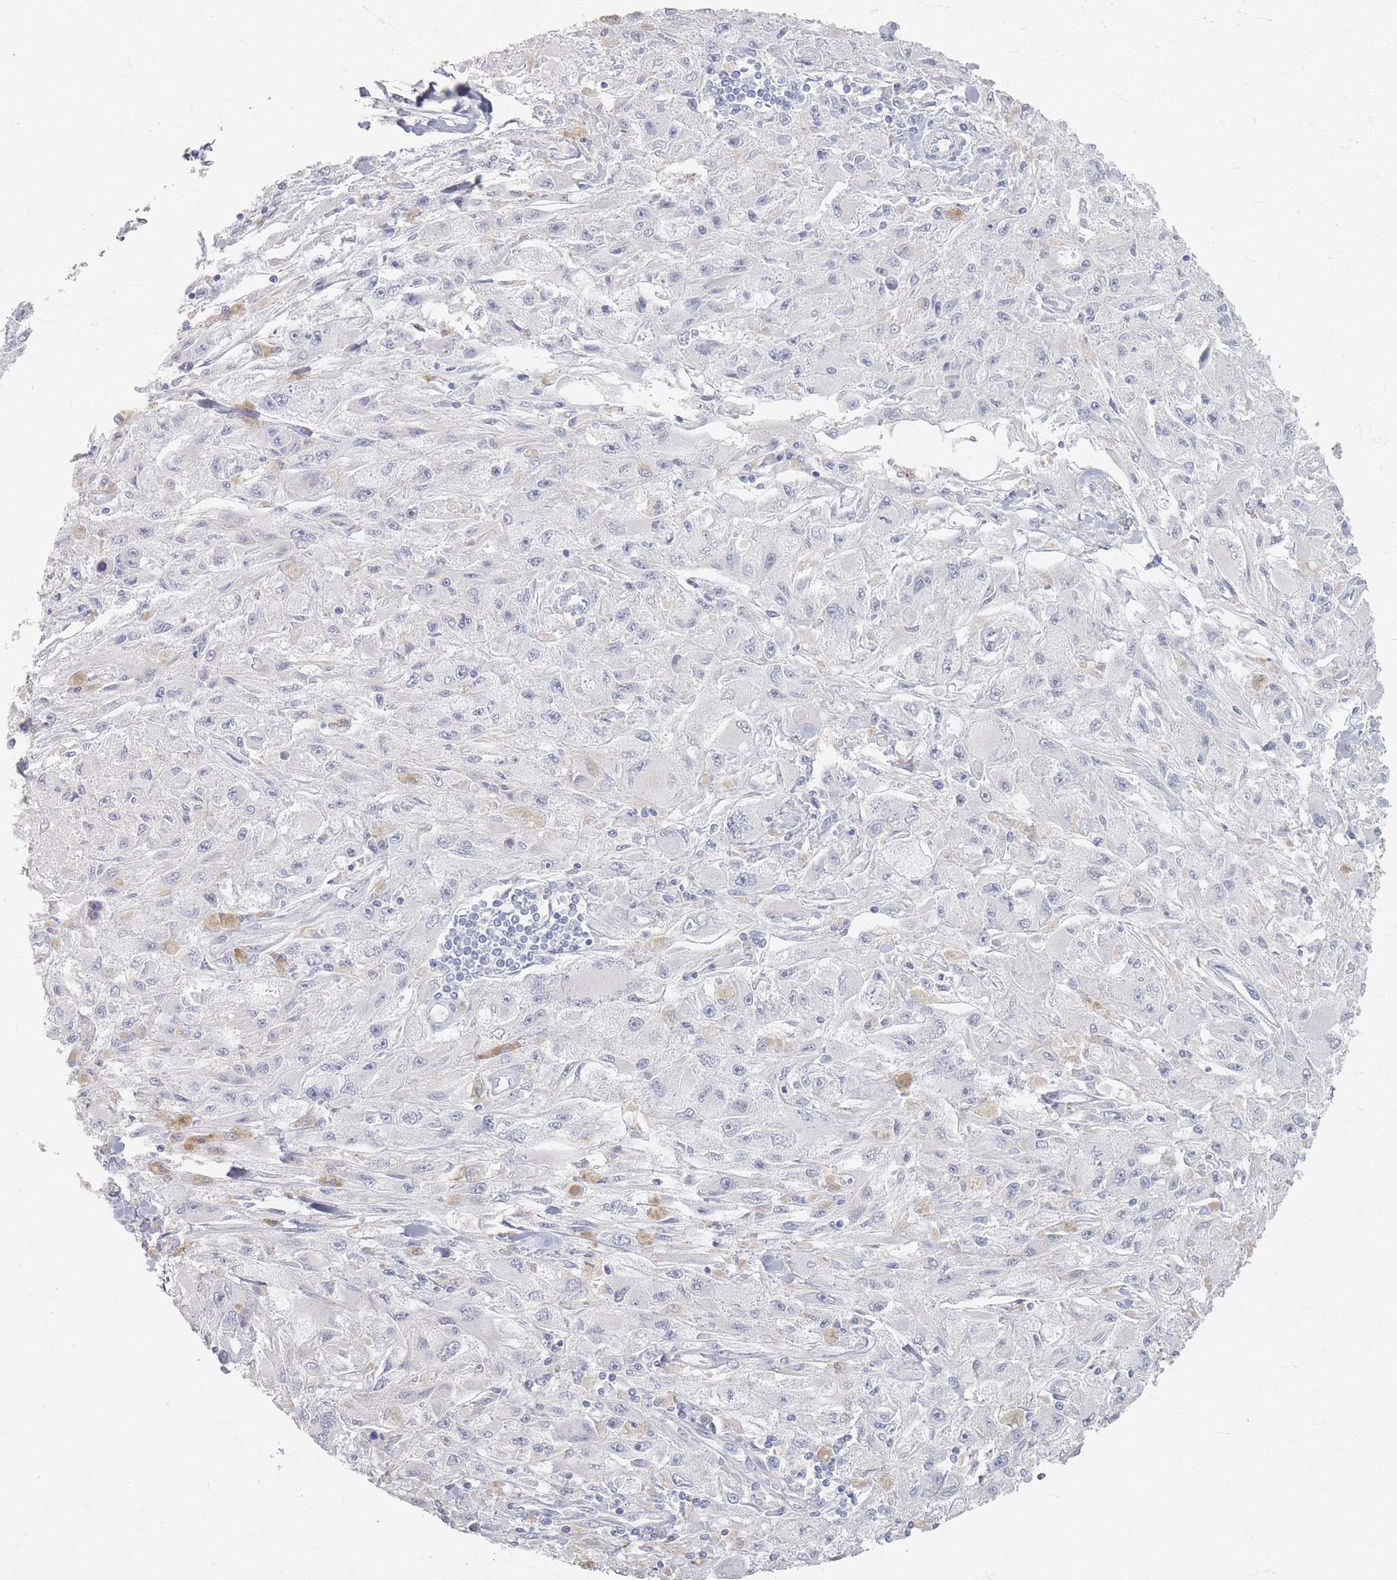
{"staining": {"intensity": "negative", "quantity": "none", "location": "none"}, "tissue": "melanoma", "cell_type": "Tumor cells", "image_type": "cancer", "snomed": [{"axis": "morphology", "description": "Malignant melanoma, Metastatic site"}, {"axis": "topography", "description": "Skin"}], "caption": "Immunohistochemical staining of human malignant melanoma (metastatic site) demonstrates no significant expression in tumor cells.", "gene": "SLC2A11", "patient": {"sex": "male", "age": 53}}